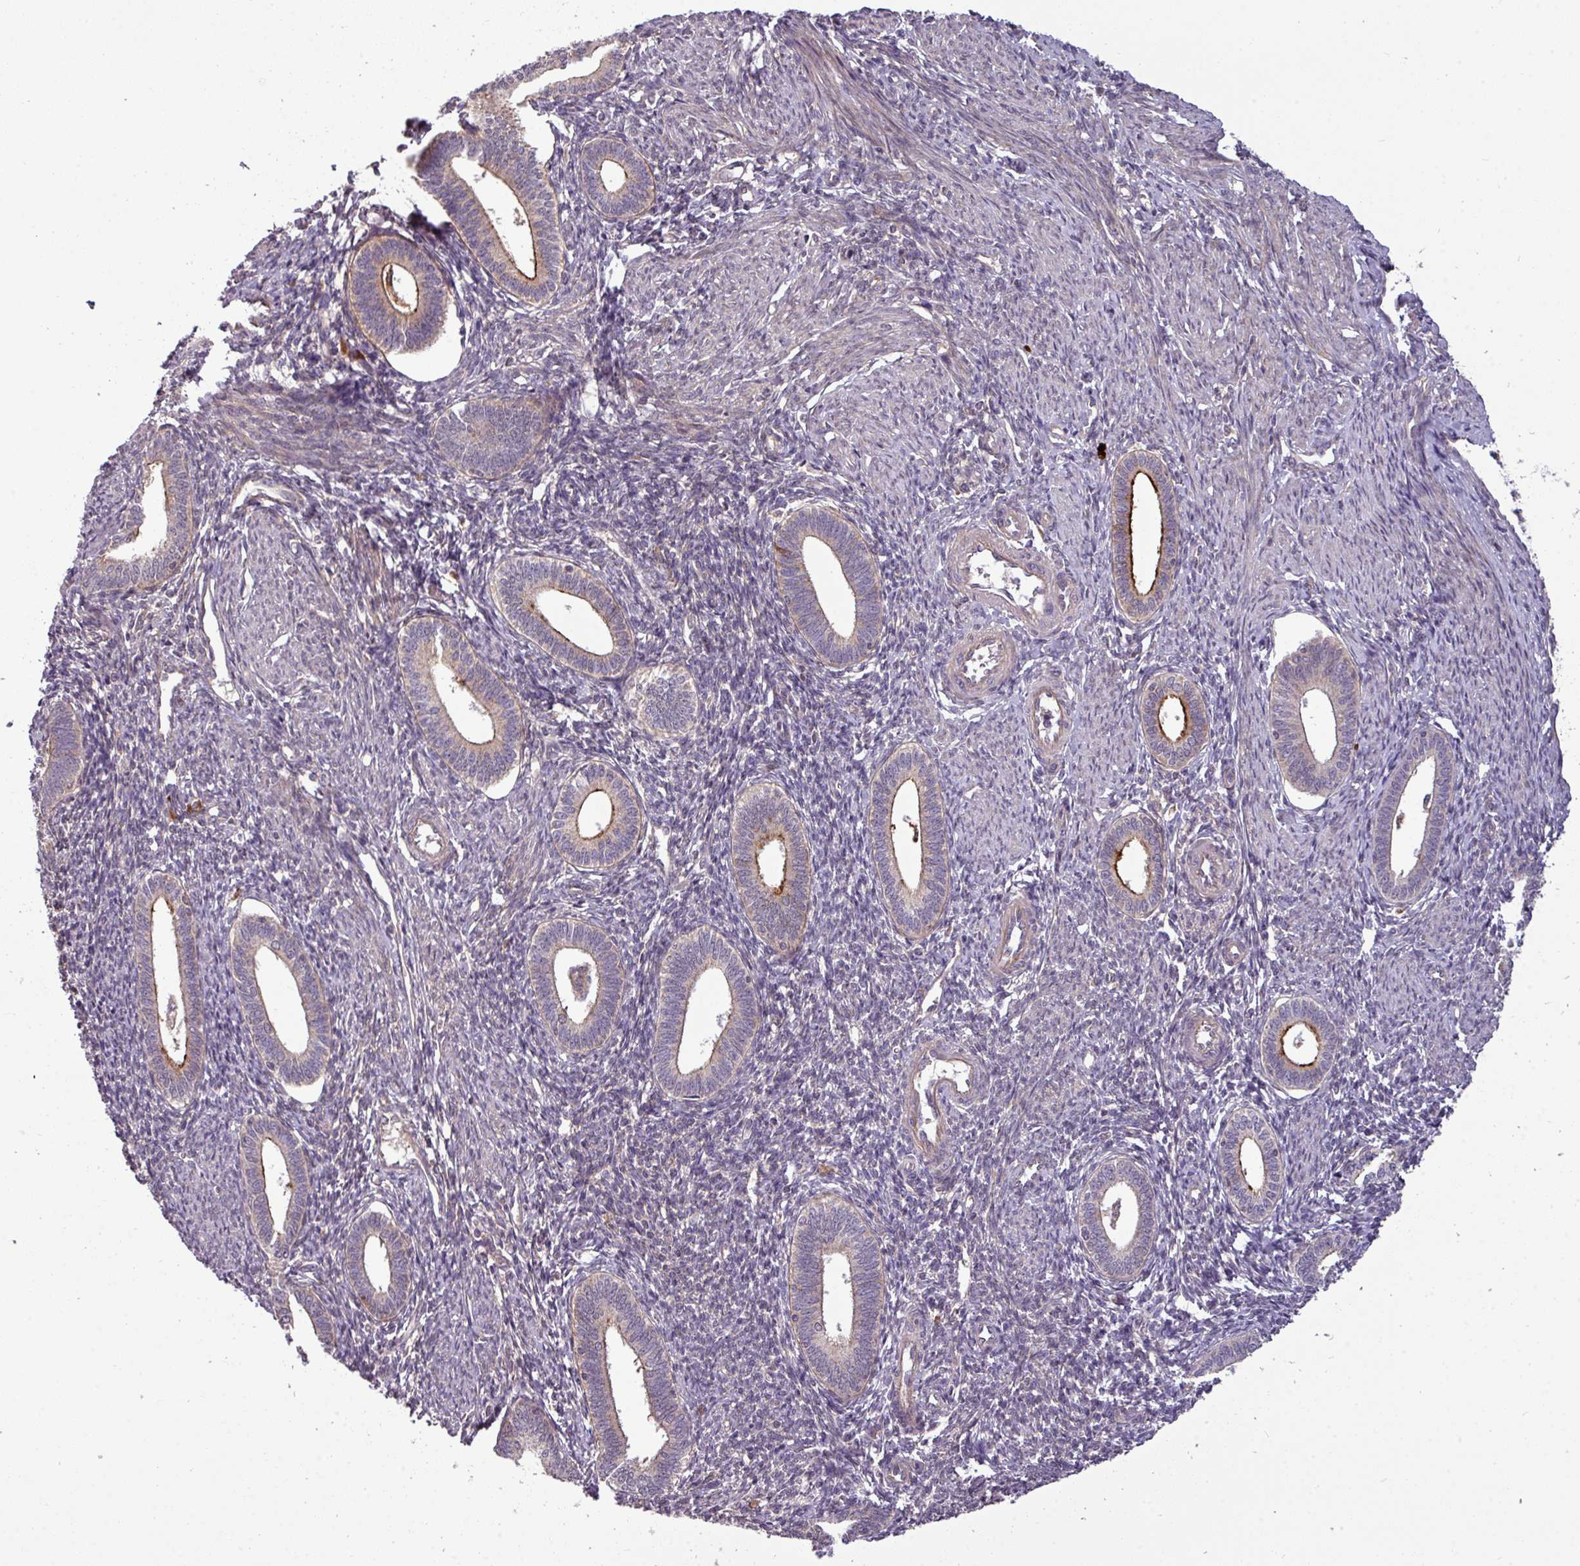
{"staining": {"intensity": "negative", "quantity": "none", "location": "none"}, "tissue": "endometrium", "cell_type": "Cells in endometrial stroma", "image_type": "normal", "snomed": [{"axis": "morphology", "description": "Normal tissue, NOS"}, {"axis": "topography", "description": "Endometrium"}], "caption": "Immunohistochemical staining of normal human endometrium demonstrates no significant positivity in cells in endometrial stroma. (Stains: DAB (3,3'-diaminobenzidine) immunohistochemistry (IHC) with hematoxylin counter stain, Microscopy: brightfield microscopy at high magnification).", "gene": "PAPLN", "patient": {"sex": "female", "age": 41}}